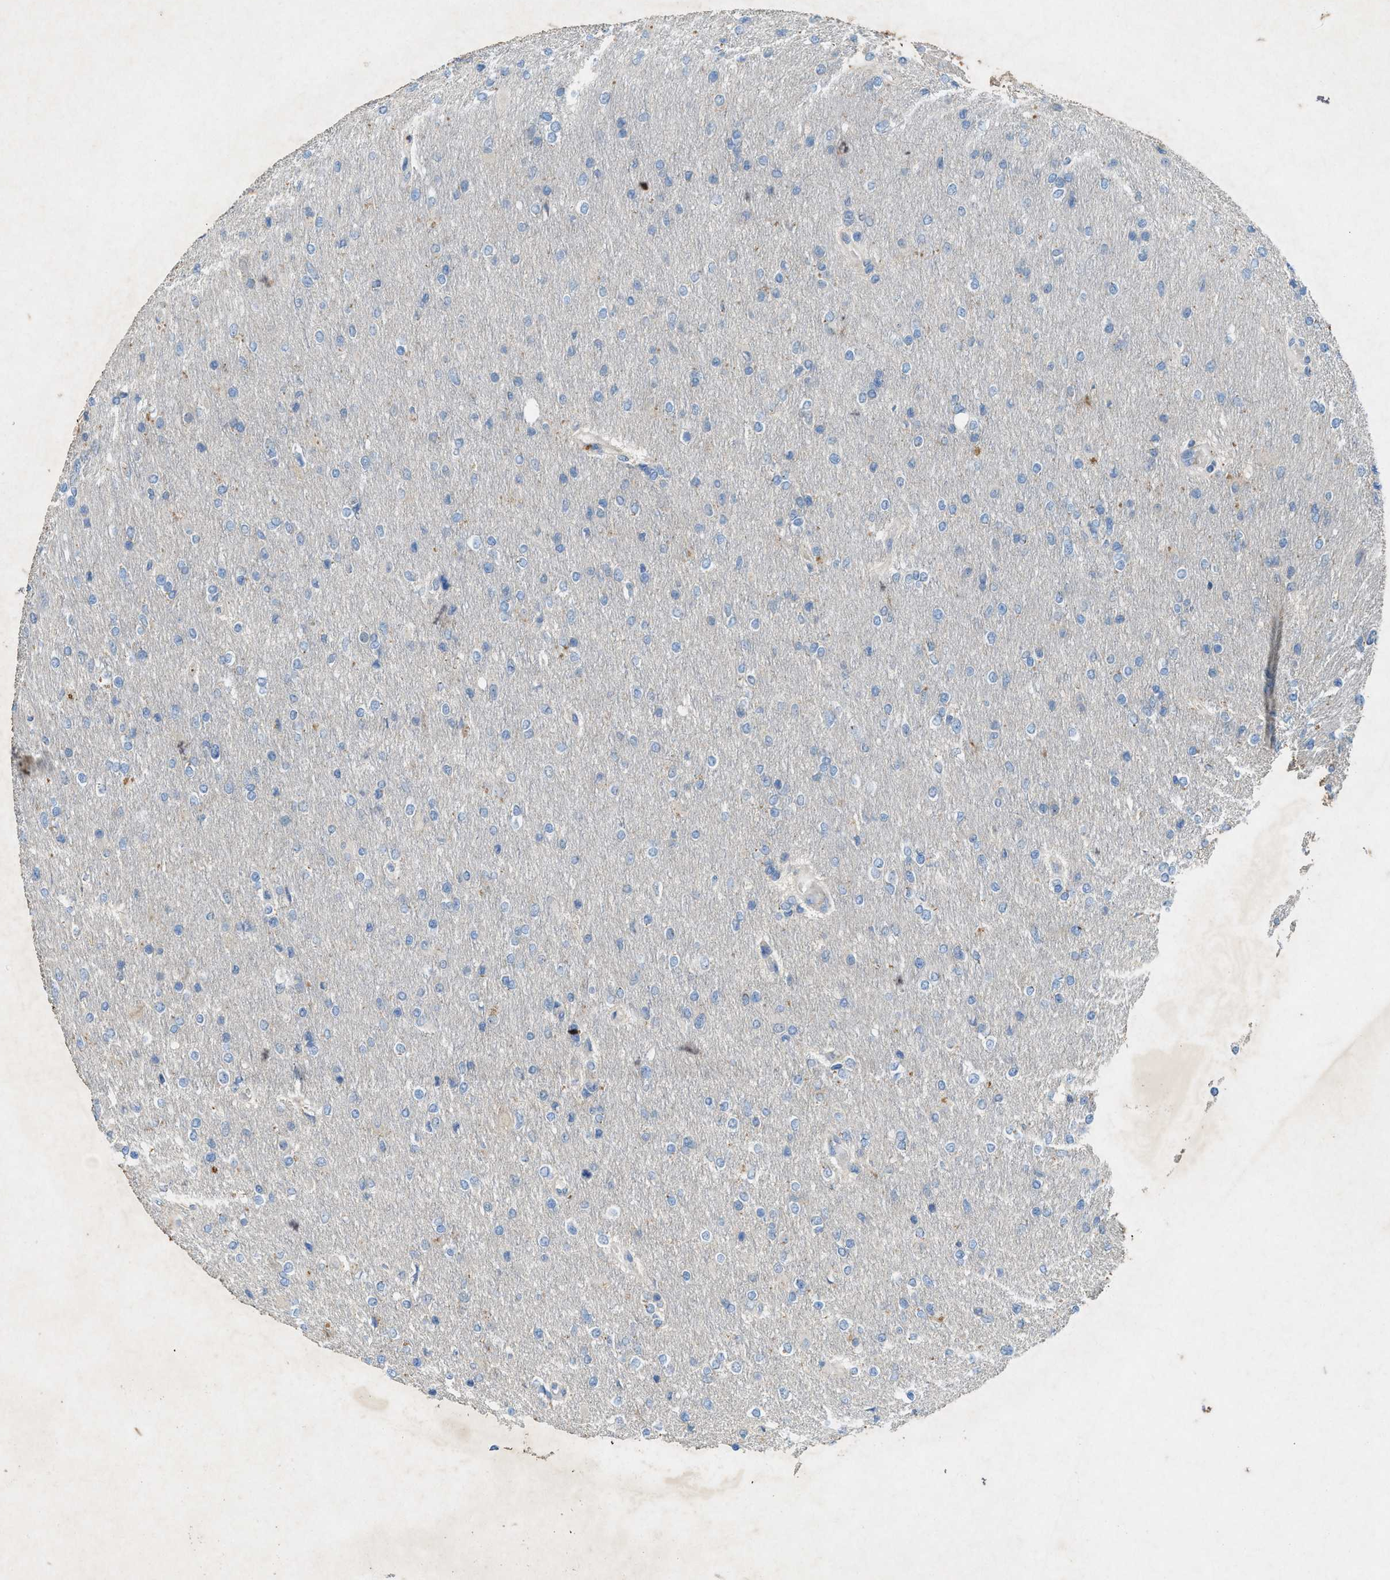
{"staining": {"intensity": "negative", "quantity": "none", "location": "none"}, "tissue": "glioma", "cell_type": "Tumor cells", "image_type": "cancer", "snomed": [{"axis": "morphology", "description": "Glioma, malignant, High grade"}, {"axis": "topography", "description": "Cerebral cortex"}], "caption": "High magnification brightfield microscopy of high-grade glioma (malignant) stained with DAB (brown) and counterstained with hematoxylin (blue): tumor cells show no significant positivity.", "gene": "URGCP", "patient": {"sex": "female", "age": 36}}